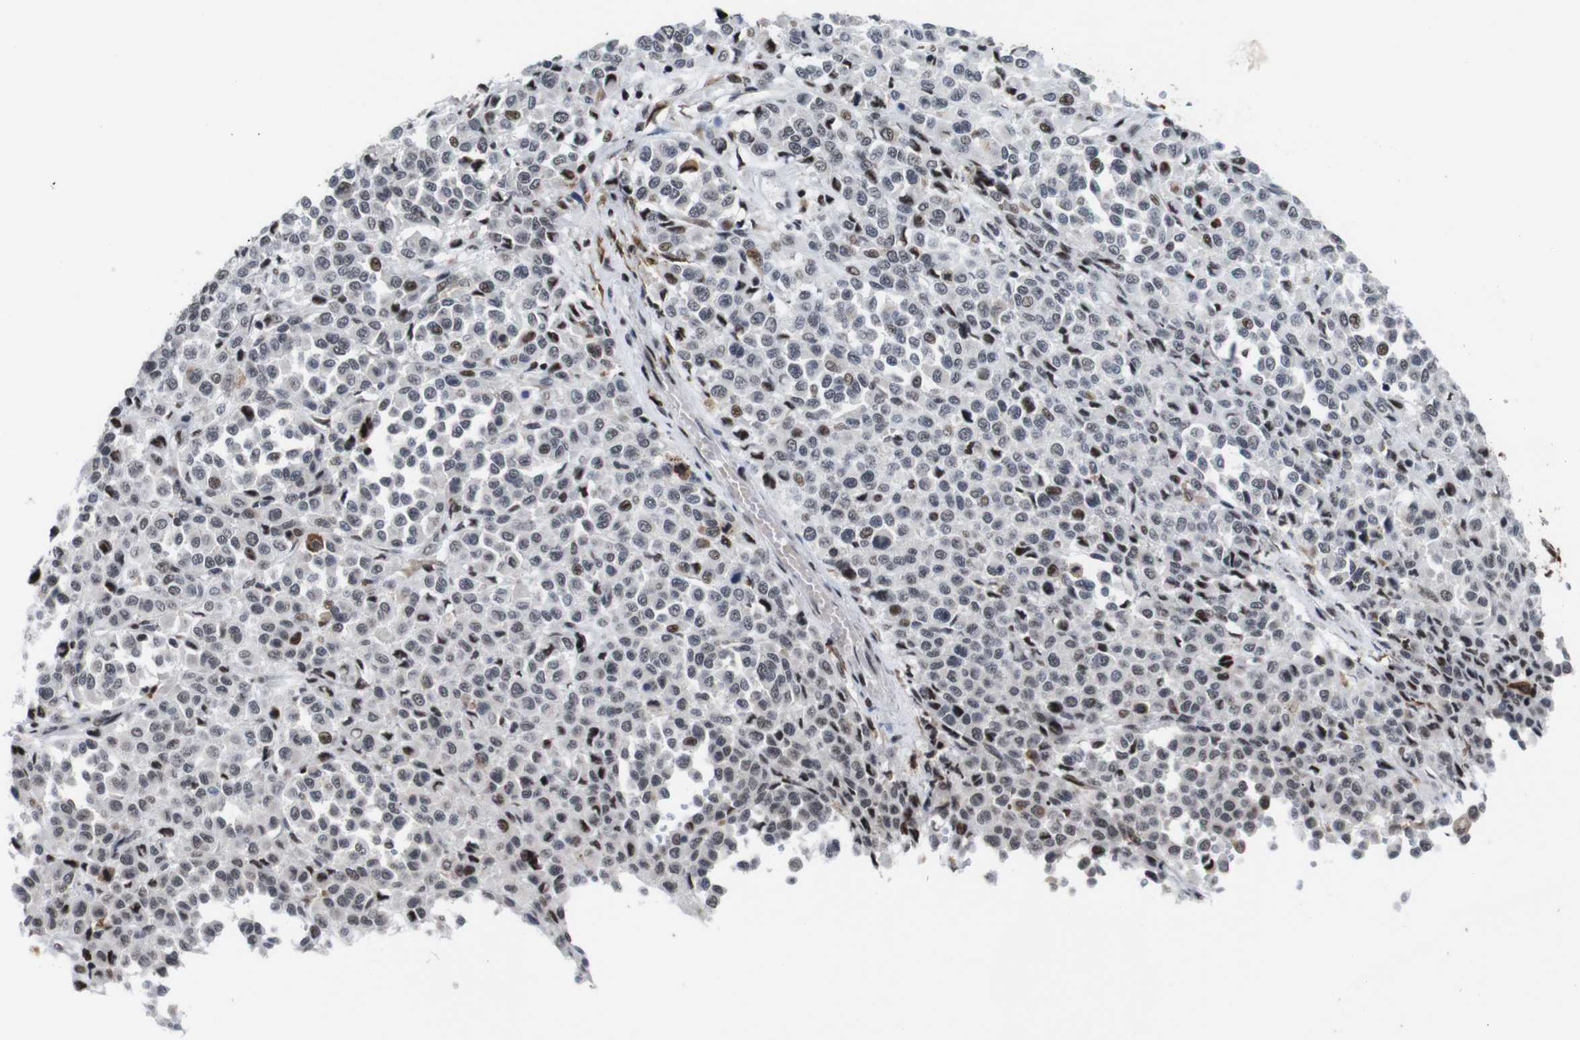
{"staining": {"intensity": "moderate", "quantity": "<25%", "location": "nuclear"}, "tissue": "melanoma", "cell_type": "Tumor cells", "image_type": "cancer", "snomed": [{"axis": "morphology", "description": "Malignant melanoma, Metastatic site"}, {"axis": "topography", "description": "Pancreas"}], "caption": "An immunohistochemistry (IHC) micrograph of tumor tissue is shown. Protein staining in brown highlights moderate nuclear positivity in malignant melanoma (metastatic site) within tumor cells.", "gene": "EIF4G1", "patient": {"sex": "female", "age": 30}}